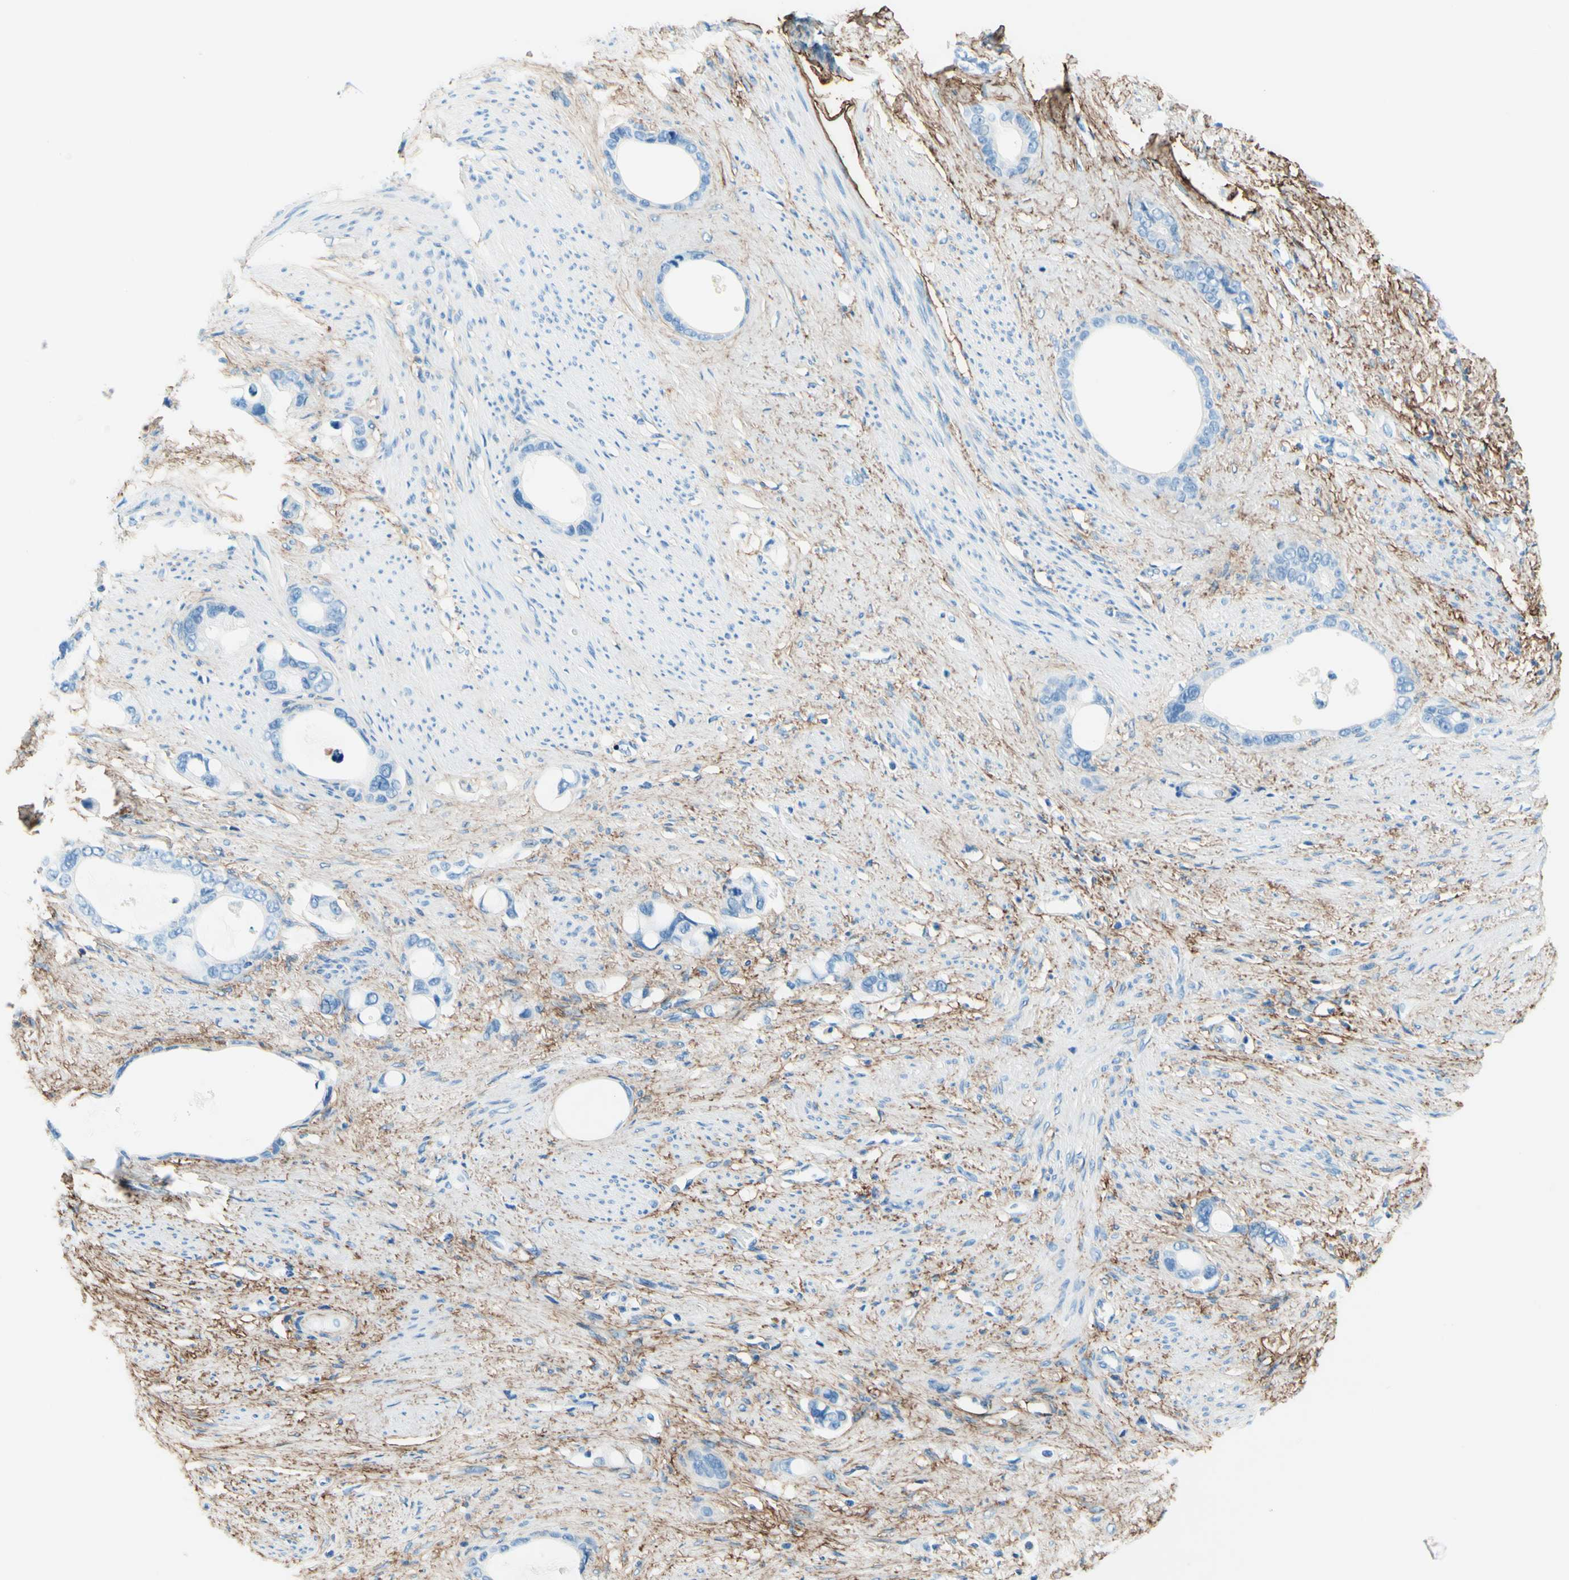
{"staining": {"intensity": "negative", "quantity": "none", "location": "none"}, "tissue": "stomach cancer", "cell_type": "Tumor cells", "image_type": "cancer", "snomed": [{"axis": "morphology", "description": "Adenocarcinoma, NOS"}, {"axis": "topography", "description": "Stomach"}], "caption": "Stomach adenocarcinoma was stained to show a protein in brown. There is no significant staining in tumor cells.", "gene": "MFAP5", "patient": {"sex": "female", "age": 75}}